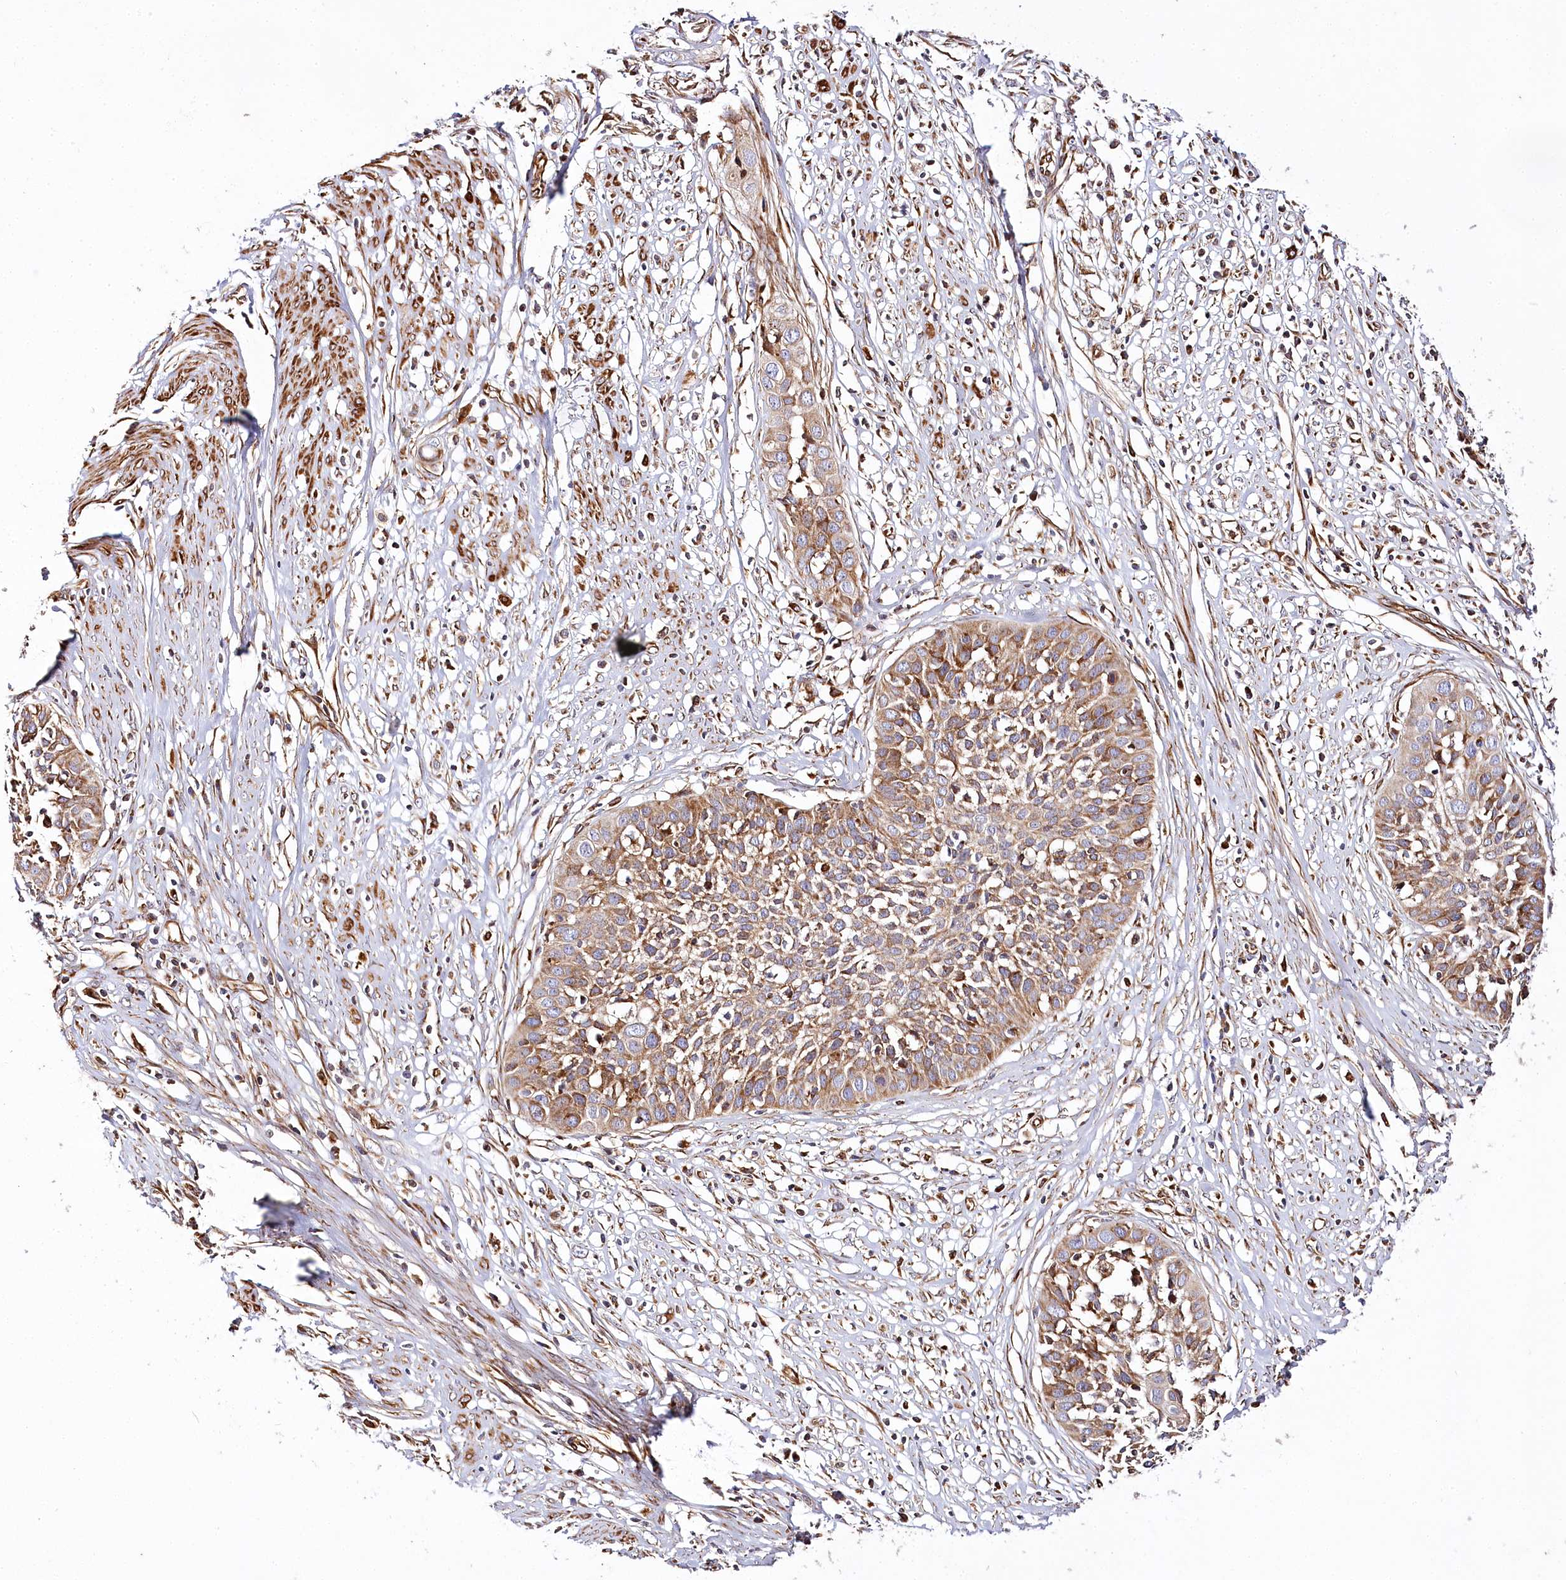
{"staining": {"intensity": "moderate", "quantity": ">75%", "location": "cytoplasmic/membranous"}, "tissue": "cervical cancer", "cell_type": "Tumor cells", "image_type": "cancer", "snomed": [{"axis": "morphology", "description": "Squamous cell carcinoma, NOS"}, {"axis": "topography", "description": "Cervix"}], "caption": "Moderate cytoplasmic/membranous protein expression is appreciated in approximately >75% of tumor cells in cervical cancer.", "gene": "THUMPD3", "patient": {"sex": "female", "age": 34}}